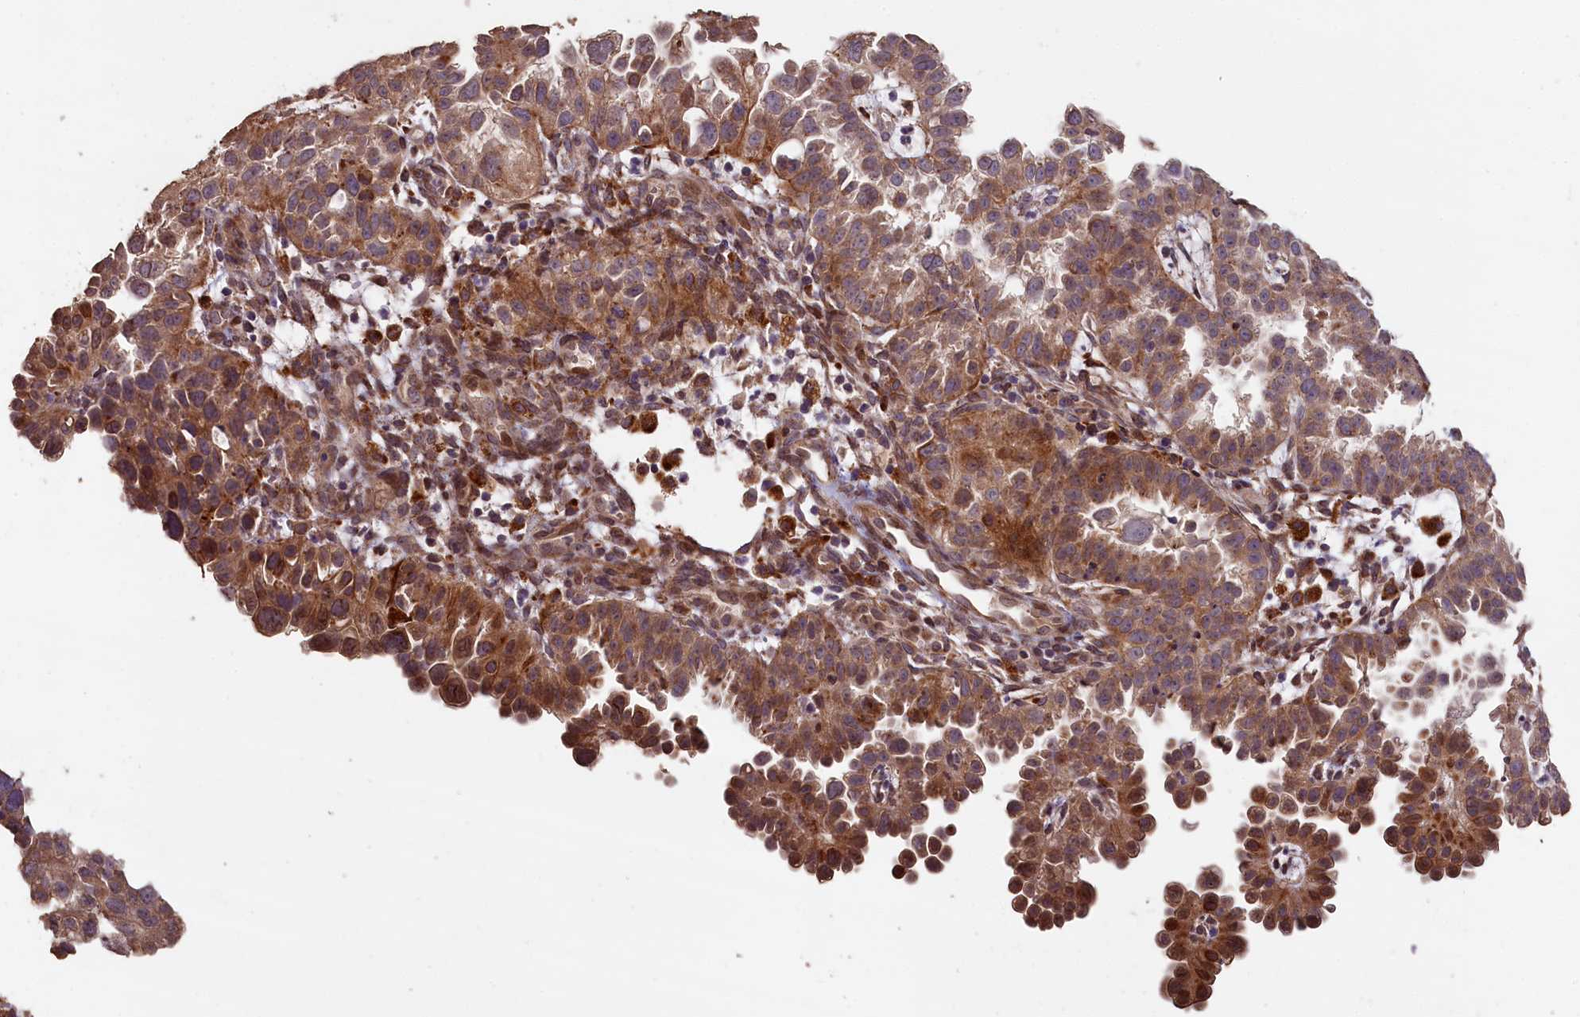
{"staining": {"intensity": "moderate", "quantity": ">75%", "location": "cytoplasmic/membranous"}, "tissue": "endometrial cancer", "cell_type": "Tumor cells", "image_type": "cancer", "snomed": [{"axis": "morphology", "description": "Adenocarcinoma, NOS"}, {"axis": "topography", "description": "Endometrium"}], "caption": "The histopathology image demonstrates a brown stain indicating the presence of a protein in the cytoplasmic/membranous of tumor cells in endometrial cancer (adenocarcinoma).", "gene": "SLC38A7", "patient": {"sex": "female", "age": 85}}